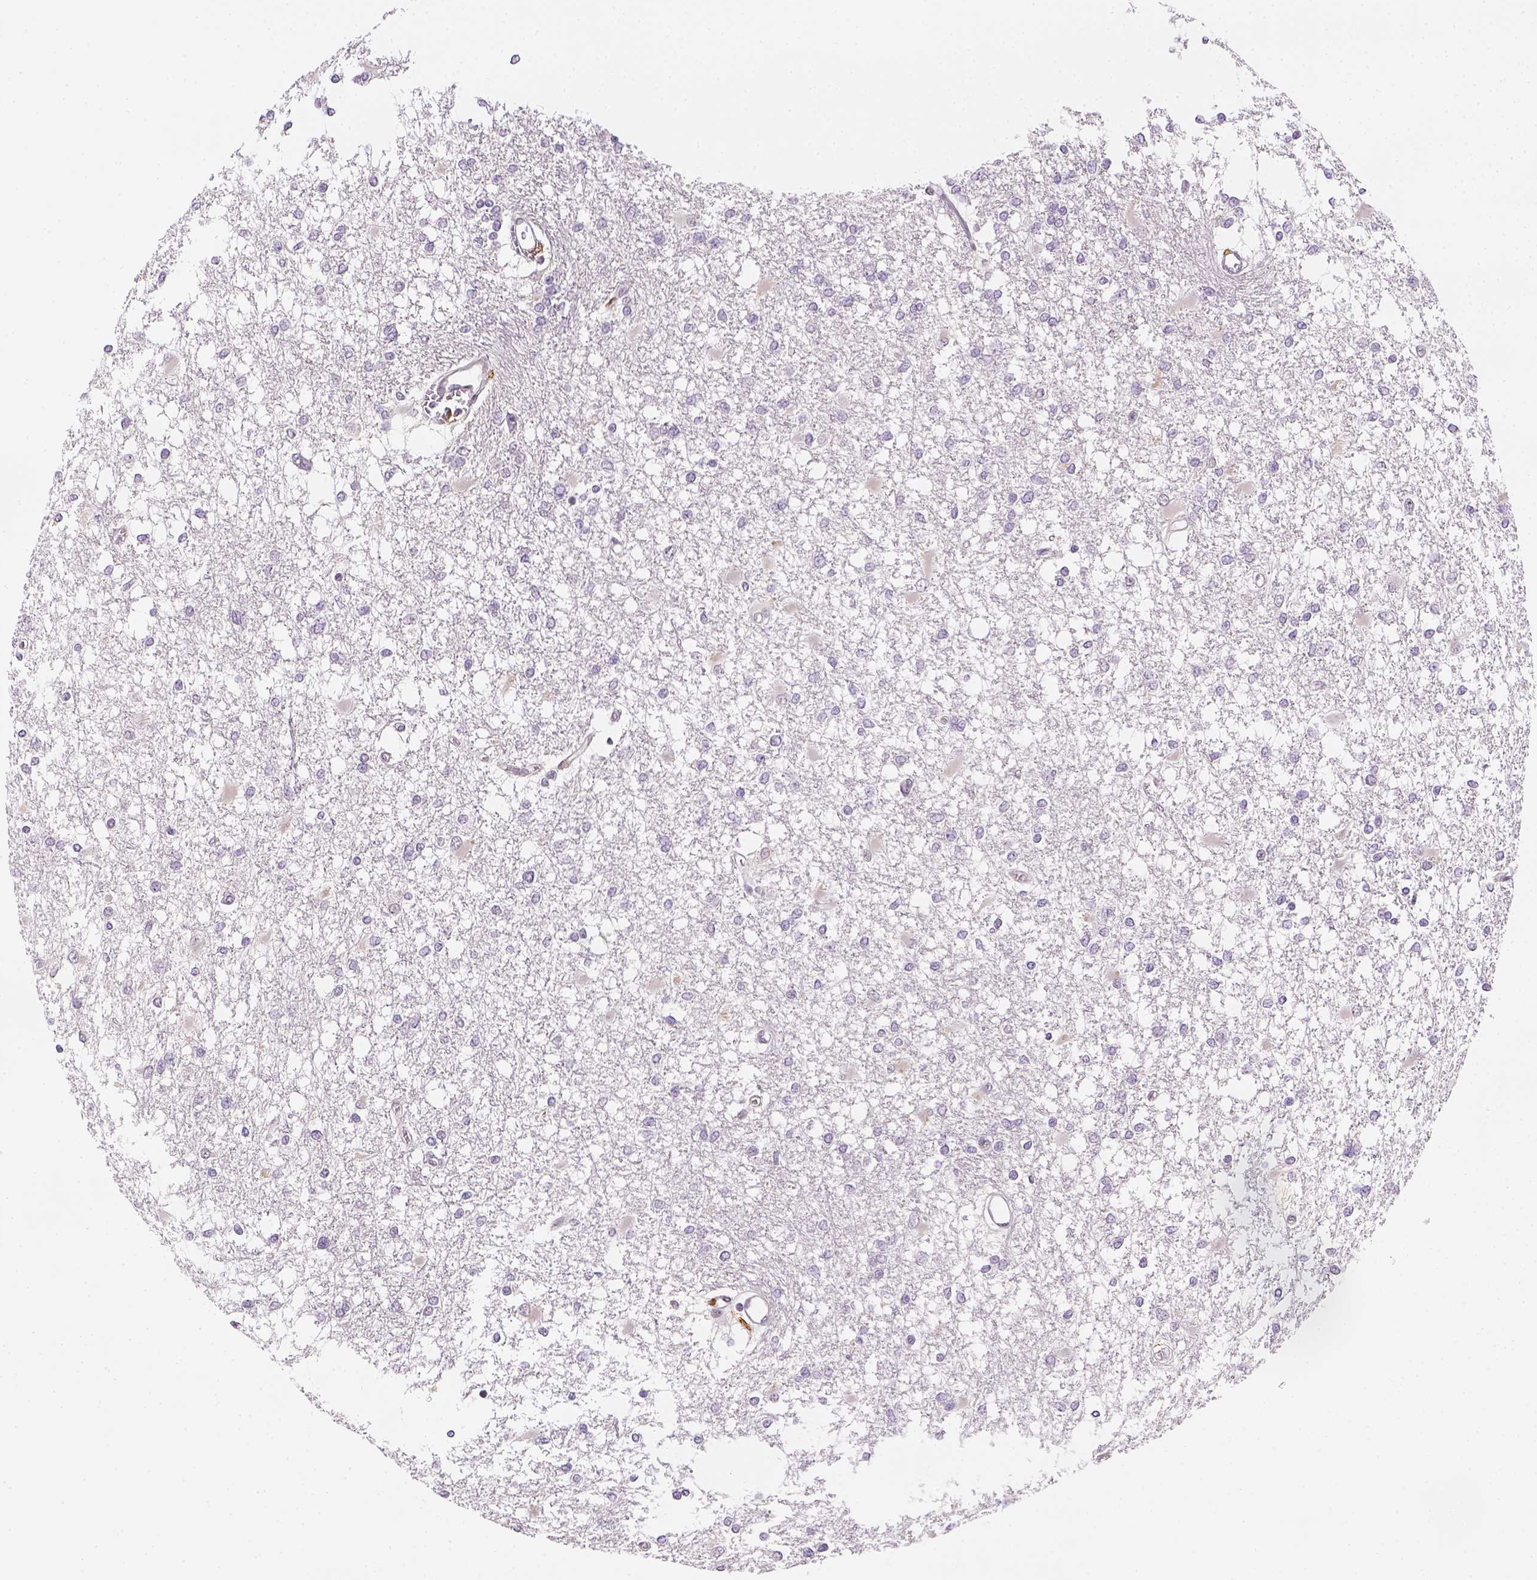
{"staining": {"intensity": "negative", "quantity": "none", "location": "none"}, "tissue": "glioma", "cell_type": "Tumor cells", "image_type": "cancer", "snomed": [{"axis": "morphology", "description": "Glioma, malignant, High grade"}, {"axis": "topography", "description": "Cerebral cortex"}], "caption": "This photomicrograph is of malignant glioma (high-grade) stained with immunohistochemistry (IHC) to label a protein in brown with the nuclei are counter-stained blue. There is no expression in tumor cells. The staining was performed using DAB (3,3'-diaminobenzidine) to visualize the protein expression in brown, while the nuclei were stained in blue with hematoxylin (Magnification: 20x).", "gene": "CD14", "patient": {"sex": "male", "age": 79}}